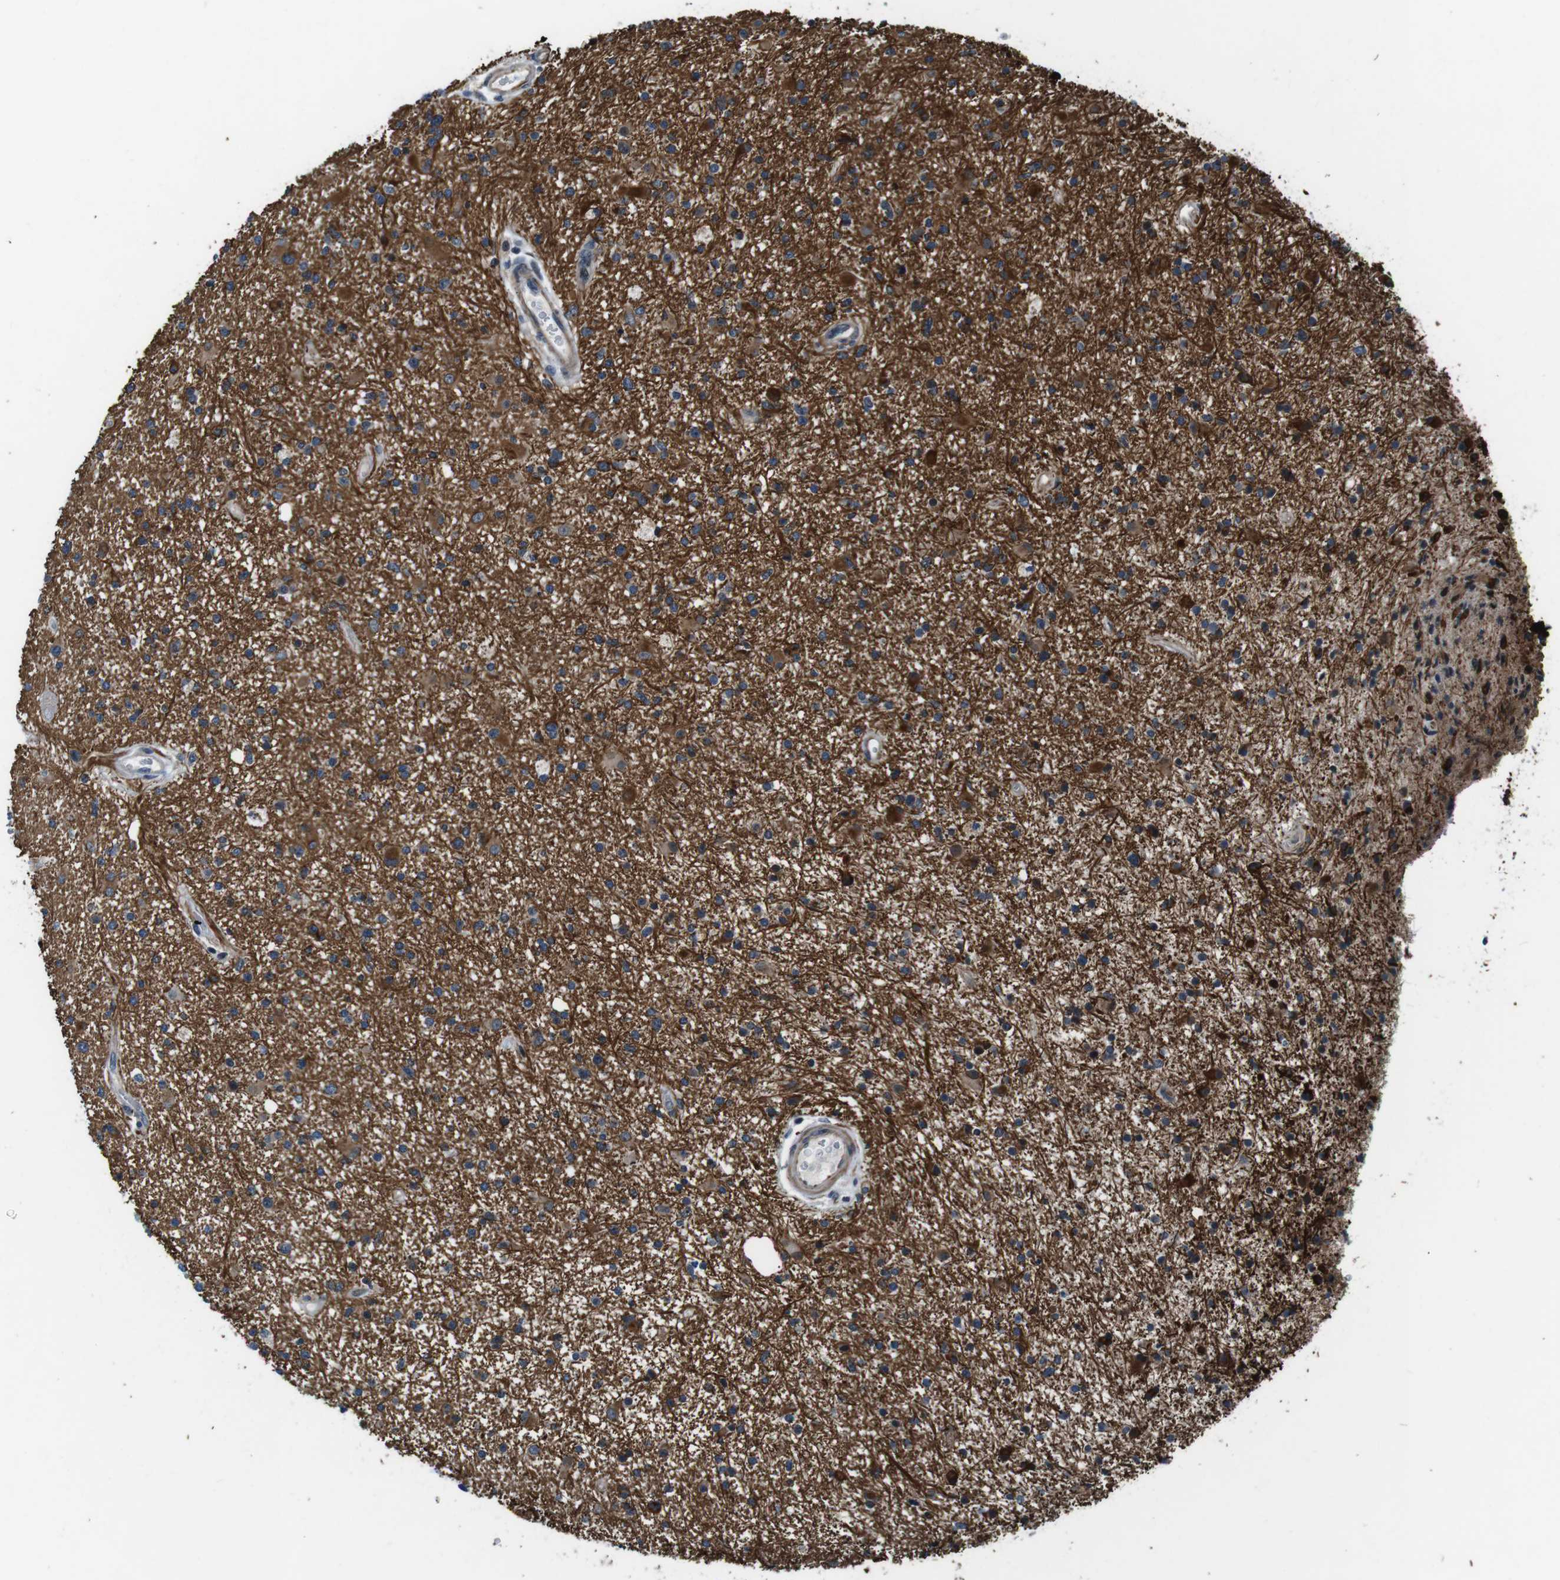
{"staining": {"intensity": "strong", "quantity": ">75%", "location": "cytoplasmic/membranous"}, "tissue": "glioma", "cell_type": "Tumor cells", "image_type": "cancer", "snomed": [{"axis": "morphology", "description": "Glioma, malignant, High grade"}, {"axis": "topography", "description": "Brain"}], "caption": "This is an image of immunohistochemistry (IHC) staining of malignant high-grade glioma, which shows strong staining in the cytoplasmic/membranous of tumor cells.", "gene": "LRRC49", "patient": {"sex": "male", "age": 33}}